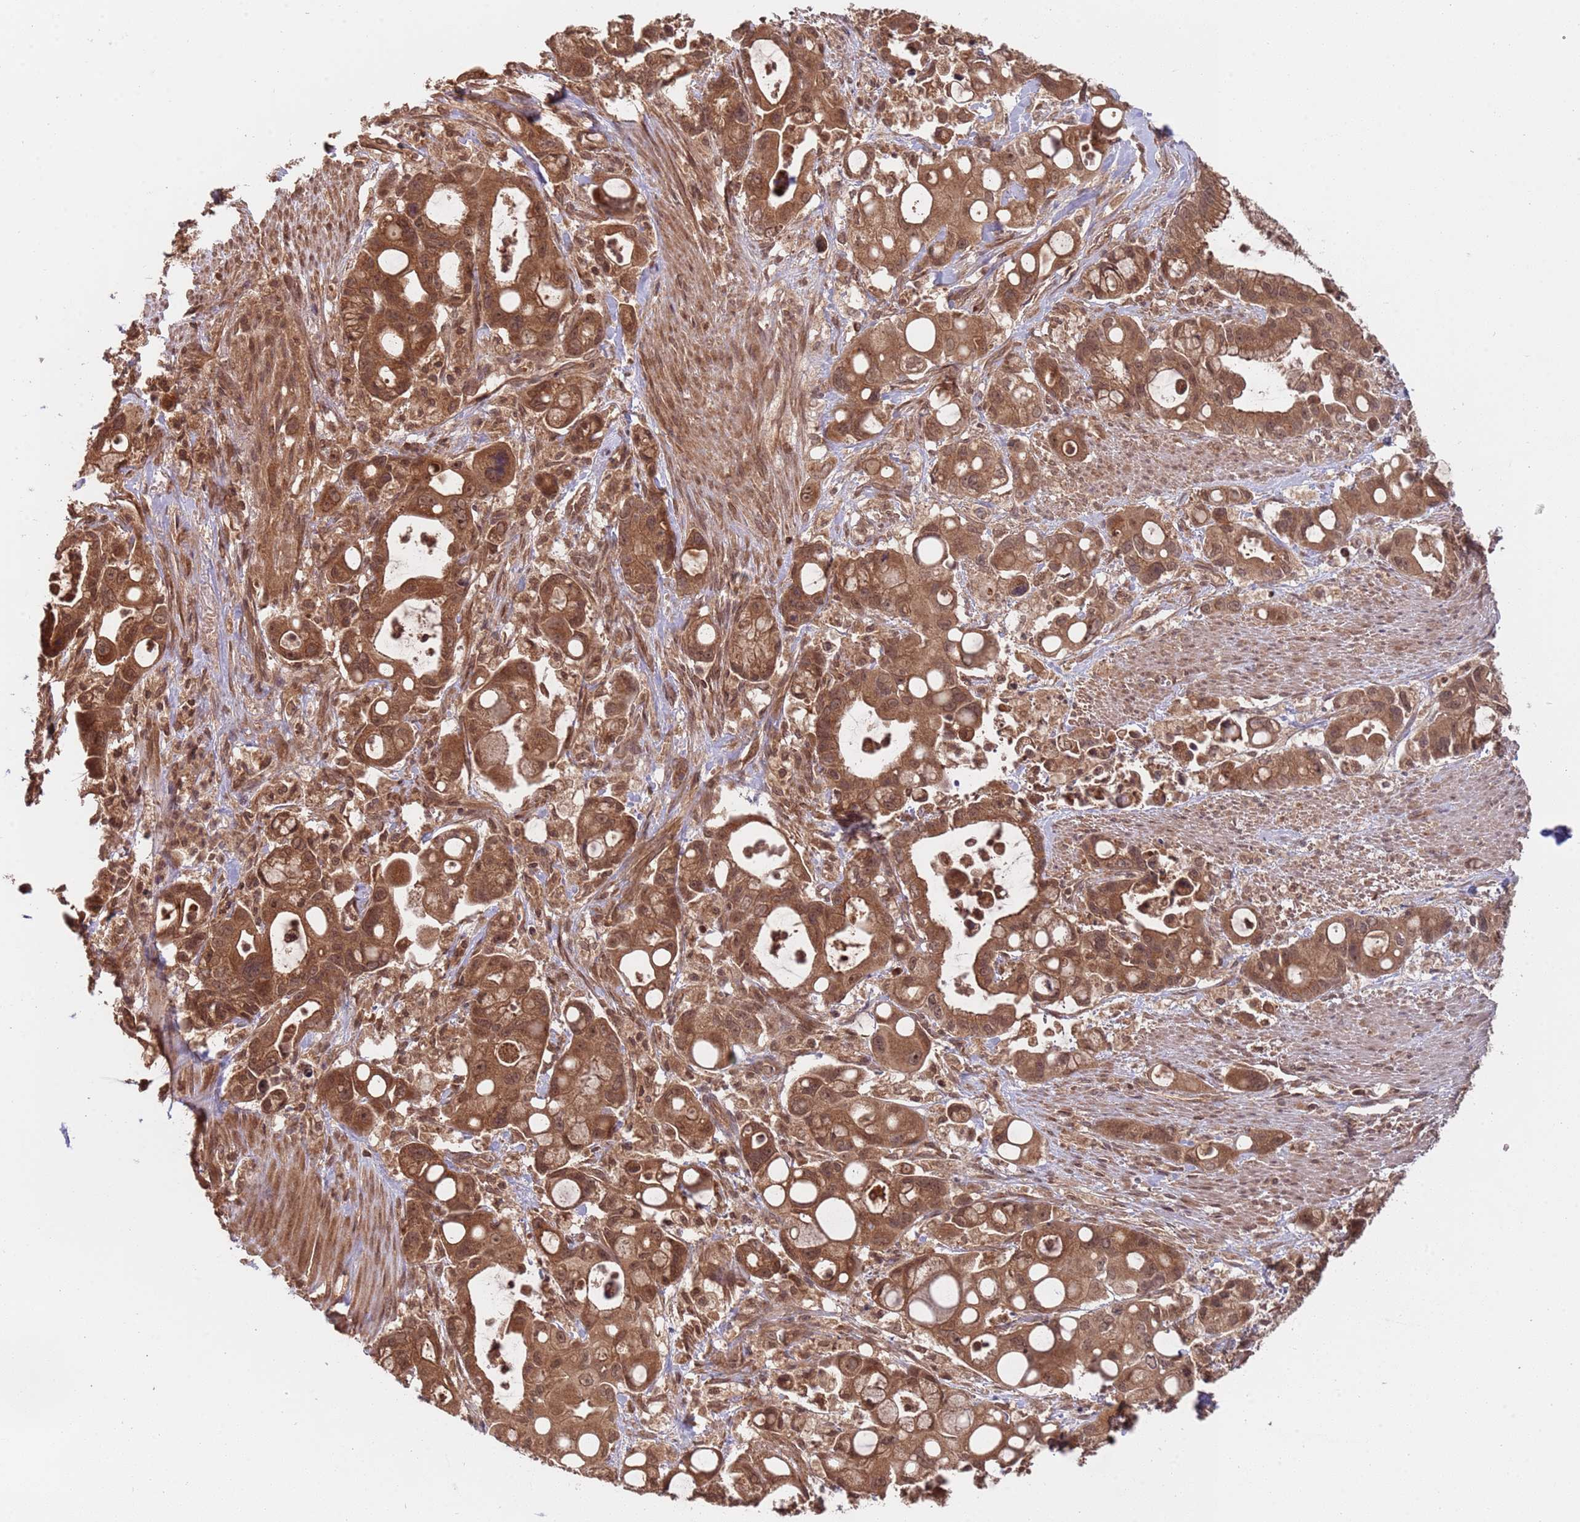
{"staining": {"intensity": "strong", "quantity": ">75%", "location": "cytoplasmic/membranous,nuclear"}, "tissue": "pancreatic cancer", "cell_type": "Tumor cells", "image_type": "cancer", "snomed": [{"axis": "morphology", "description": "Adenocarcinoma, NOS"}, {"axis": "topography", "description": "Pancreas"}], "caption": "Strong cytoplasmic/membranous and nuclear positivity is seen in about >75% of tumor cells in adenocarcinoma (pancreatic).", "gene": "ERI1", "patient": {"sex": "male", "age": 68}}